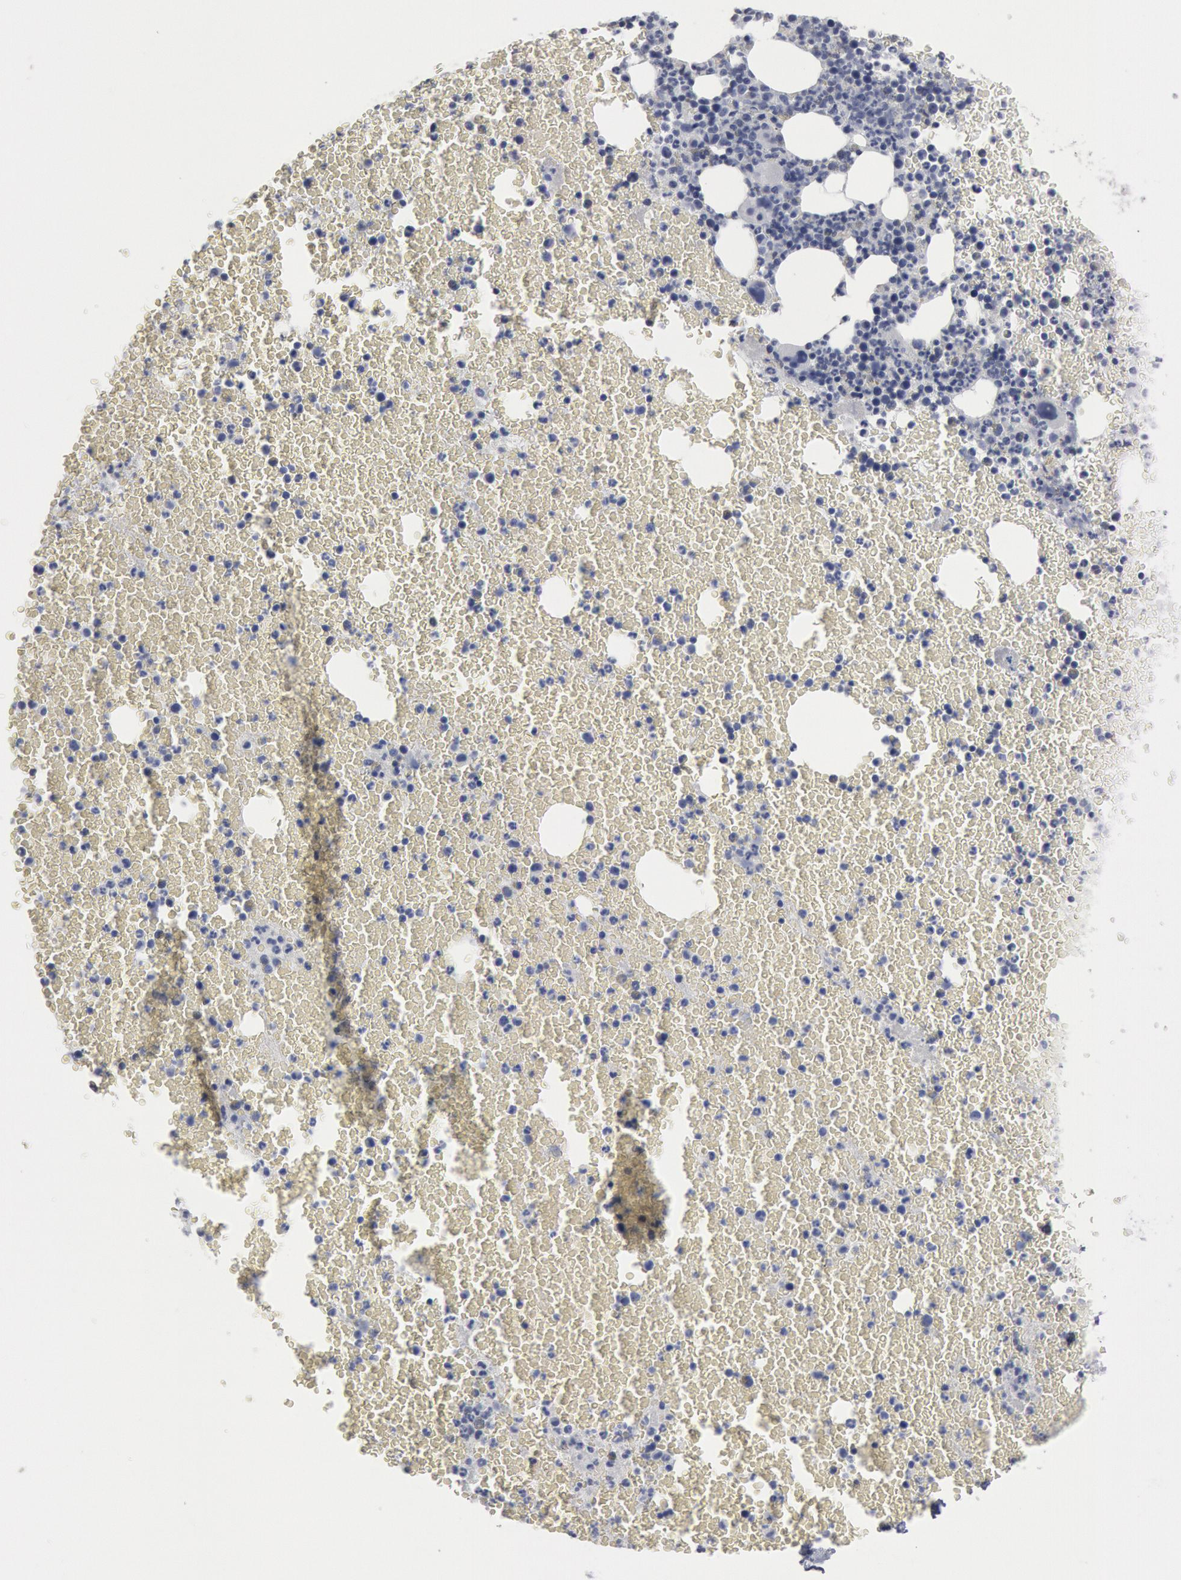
{"staining": {"intensity": "negative", "quantity": "none", "location": "none"}, "tissue": "bone marrow", "cell_type": "Hematopoietic cells", "image_type": "normal", "snomed": [{"axis": "morphology", "description": "Normal tissue, NOS"}, {"axis": "topography", "description": "Bone marrow"}], "caption": "A micrograph of bone marrow stained for a protein demonstrates no brown staining in hematopoietic cells.", "gene": "DMC1", "patient": {"sex": "female", "age": 53}}